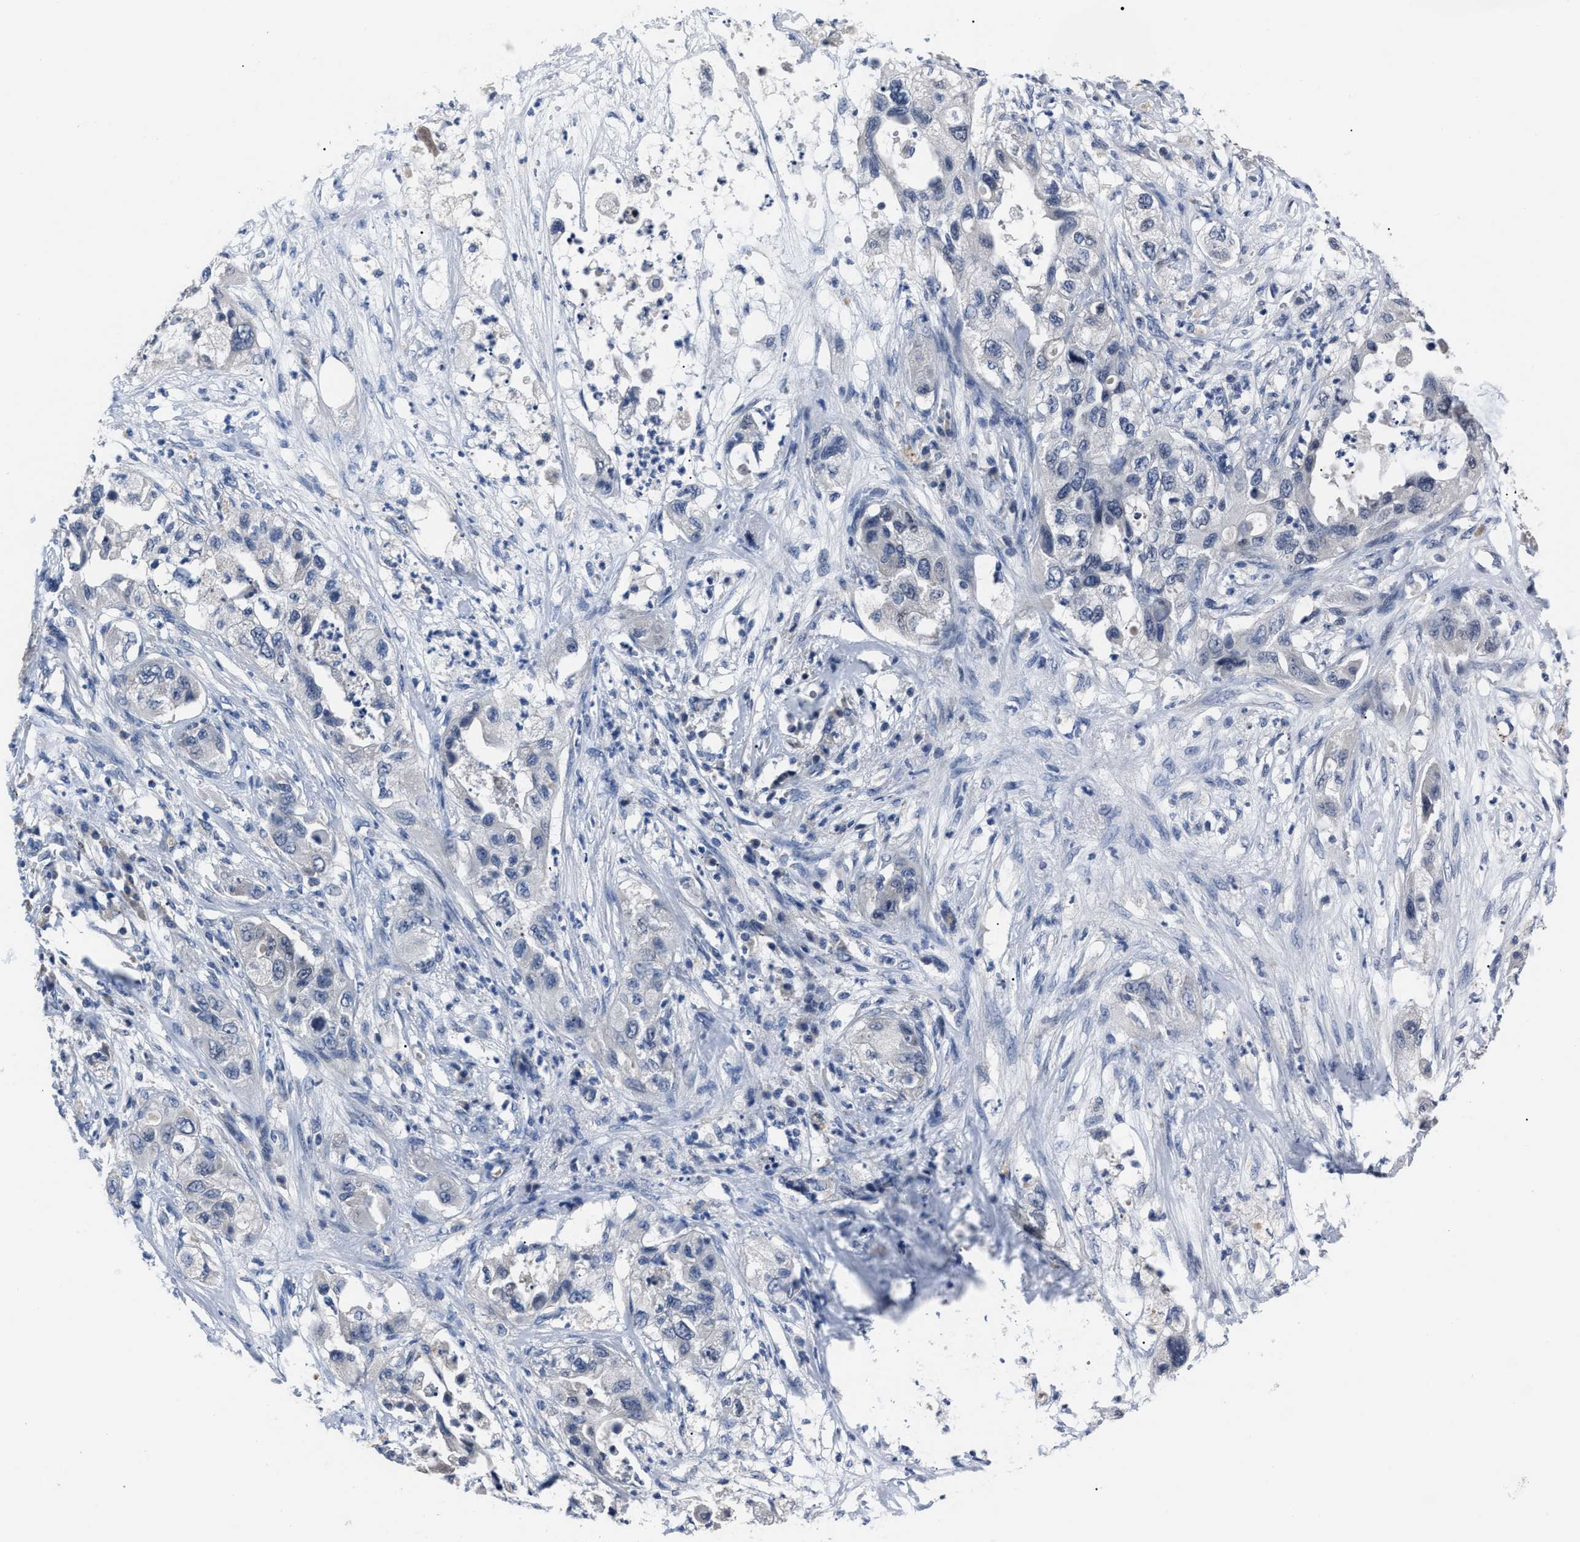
{"staining": {"intensity": "negative", "quantity": "none", "location": "none"}, "tissue": "pancreatic cancer", "cell_type": "Tumor cells", "image_type": "cancer", "snomed": [{"axis": "morphology", "description": "Adenocarcinoma, NOS"}, {"axis": "topography", "description": "Pancreas"}], "caption": "There is no significant expression in tumor cells of pancreatic cancer (adenocarcinoma). (Stains: DAB immunohistochemistry (IHC) with hematoxylin counter stain, Microscopy: brightfield microscopy at high magnification).", "gene": "LRWD1", "patient": {"sex": "female", "age": 78}}